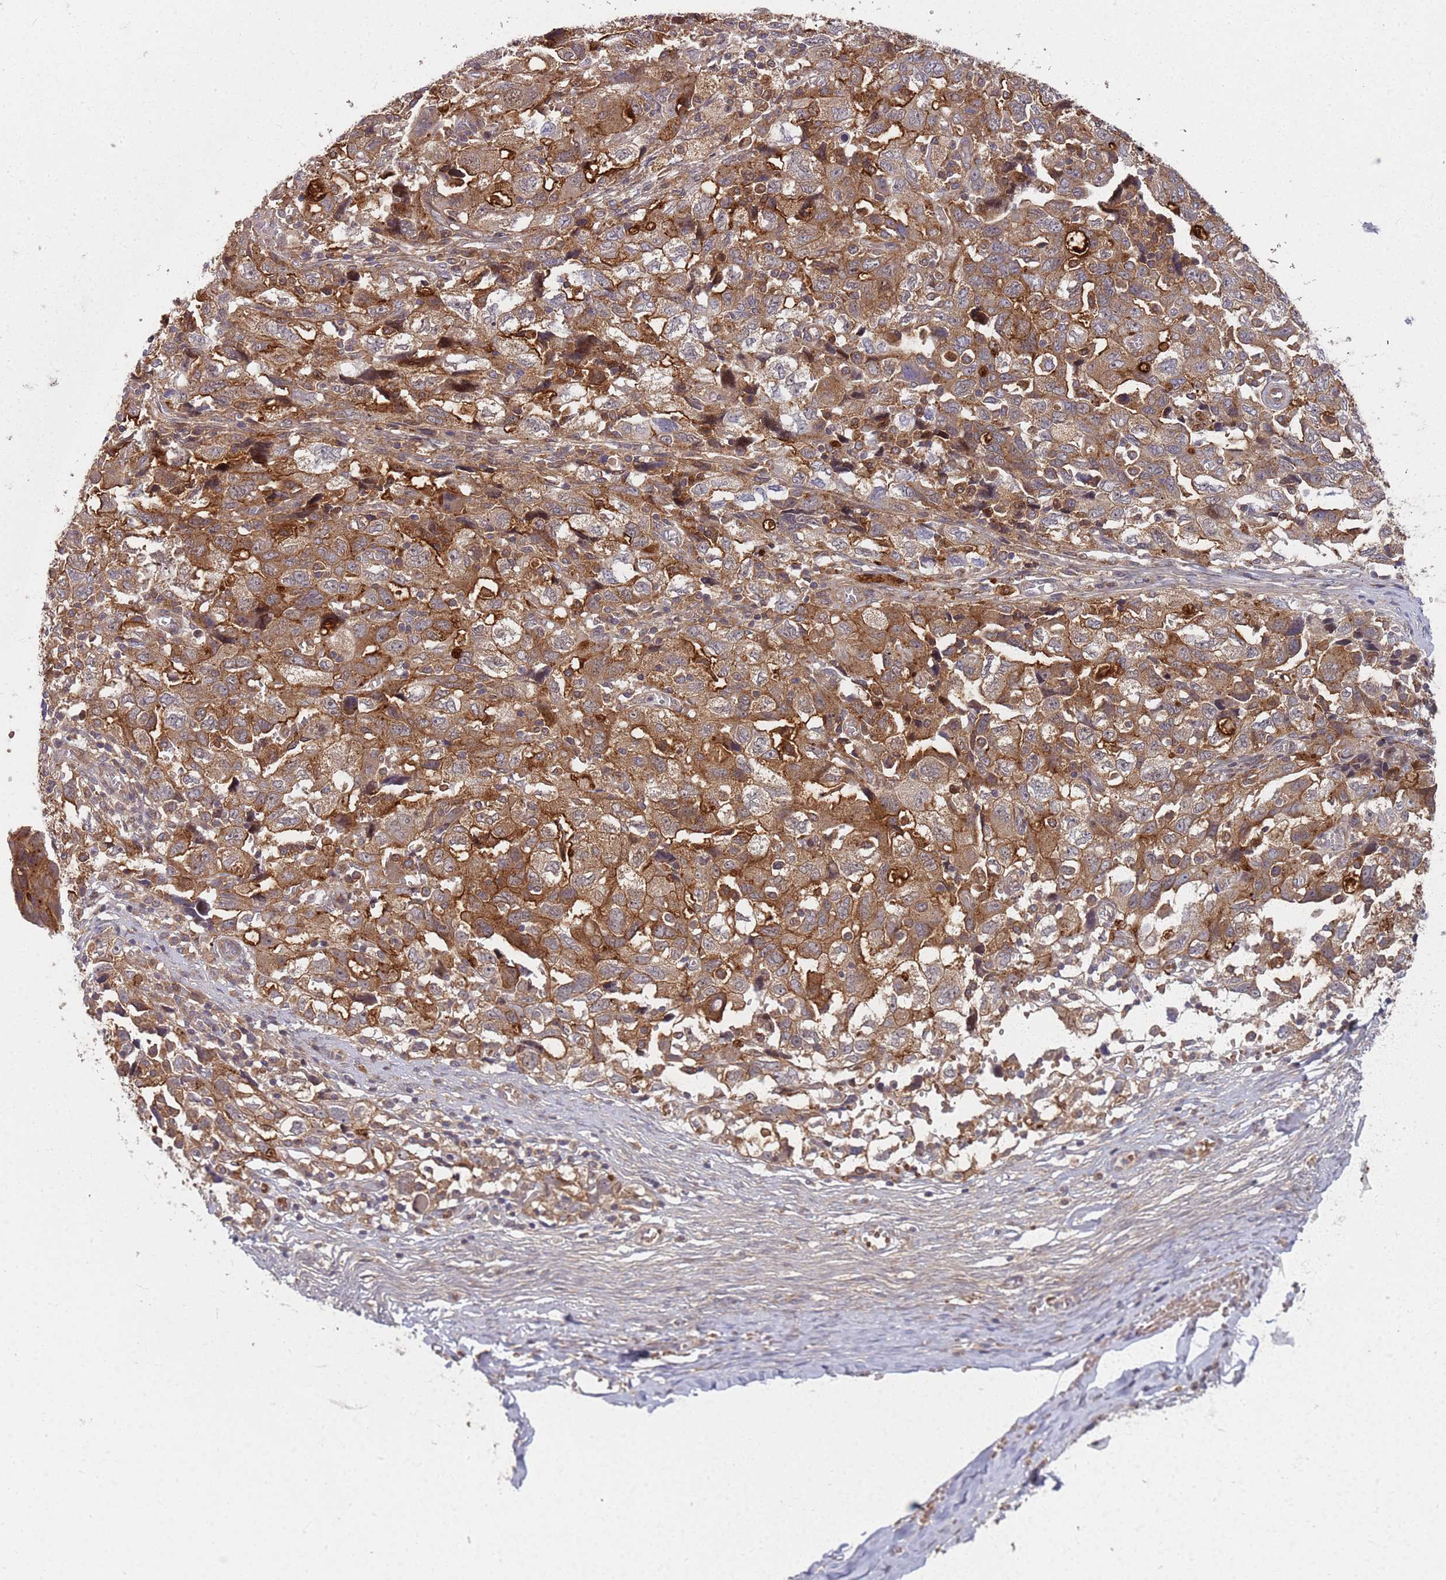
{"staining": {"intensity": "strong", "quantity": ">75%", "location": "cytoplasmic/membranous"}, "tissue": "ovarian cancer", "cell_type": "Tumor cells", "image_type": "cancer", "snomed": [{"axis": "morphology", "description": "Carcinoma, NOS"}, {"axis": "morphology", "description": "Cystadenocarcinoma, serous, NOS"}, {"axis": "topography", "description": "Ovary"}], "caption": "Brown immunohistochemical staining in human ovarian cancer reveals strong cytoplasmic/membranous positivity in approximately >75% of tumor cells.", "gene": "GGA1", "patient": {"sex": "female", "age": 69}}